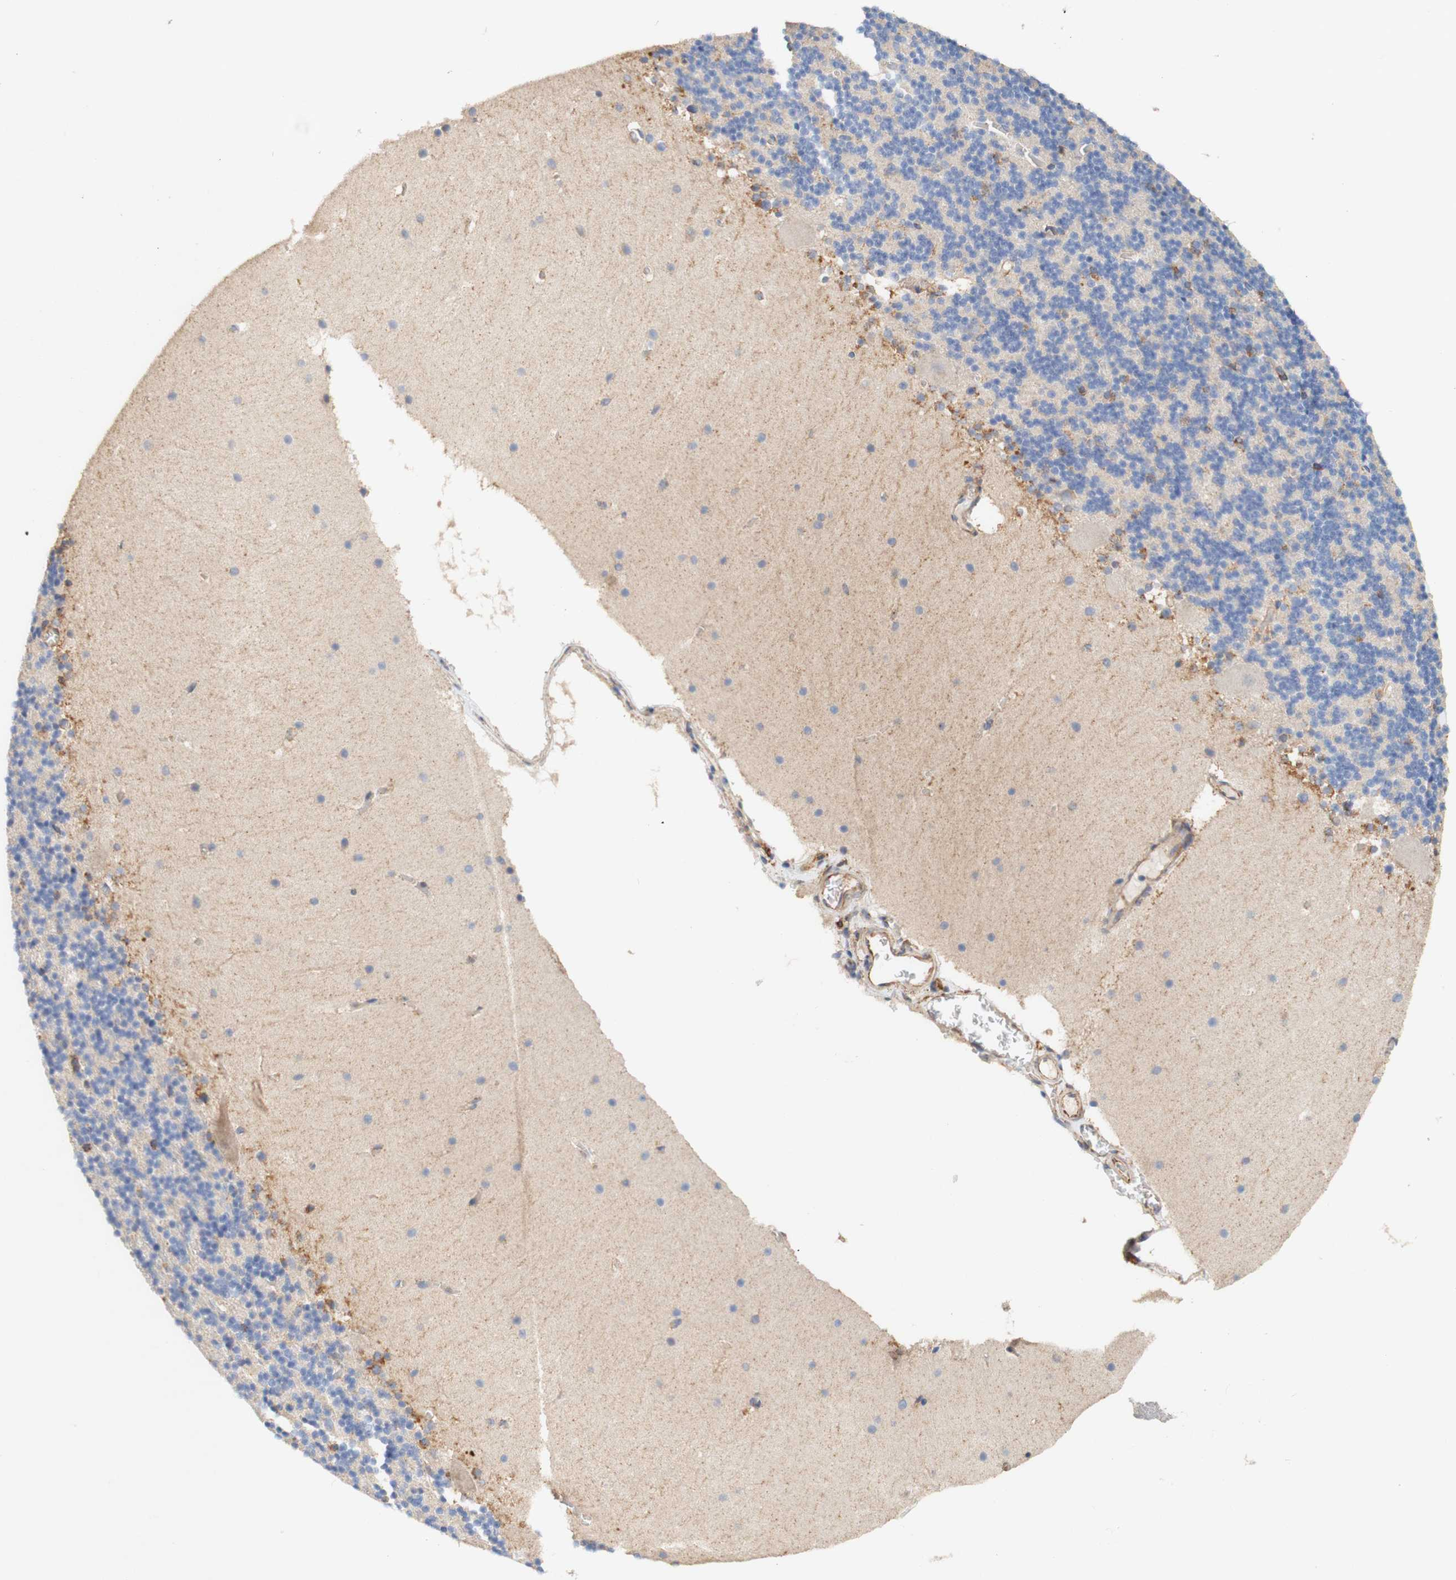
{"staining": {"intensity": "negative", "quantity": "none", "location": "none"}, "tissue": "cerebellum", "cell_type": "Cells in granular layer", "image_type": "normal", "snomed": [{"axis": "morphology", "description": "Normal tissue, NOS"}, {"axis": "topography", "description": "Cerebellum"}], "caption": "Cells in granular layer are negative for protein expression in benign human cerebellum. (Brightfield microscopy of DAB (3,3'-diaminobenzidine) immunohistochemistry at high magnification).", "gene": "EIF2AK4", "patient": {"sex": "male", "age": 45}}